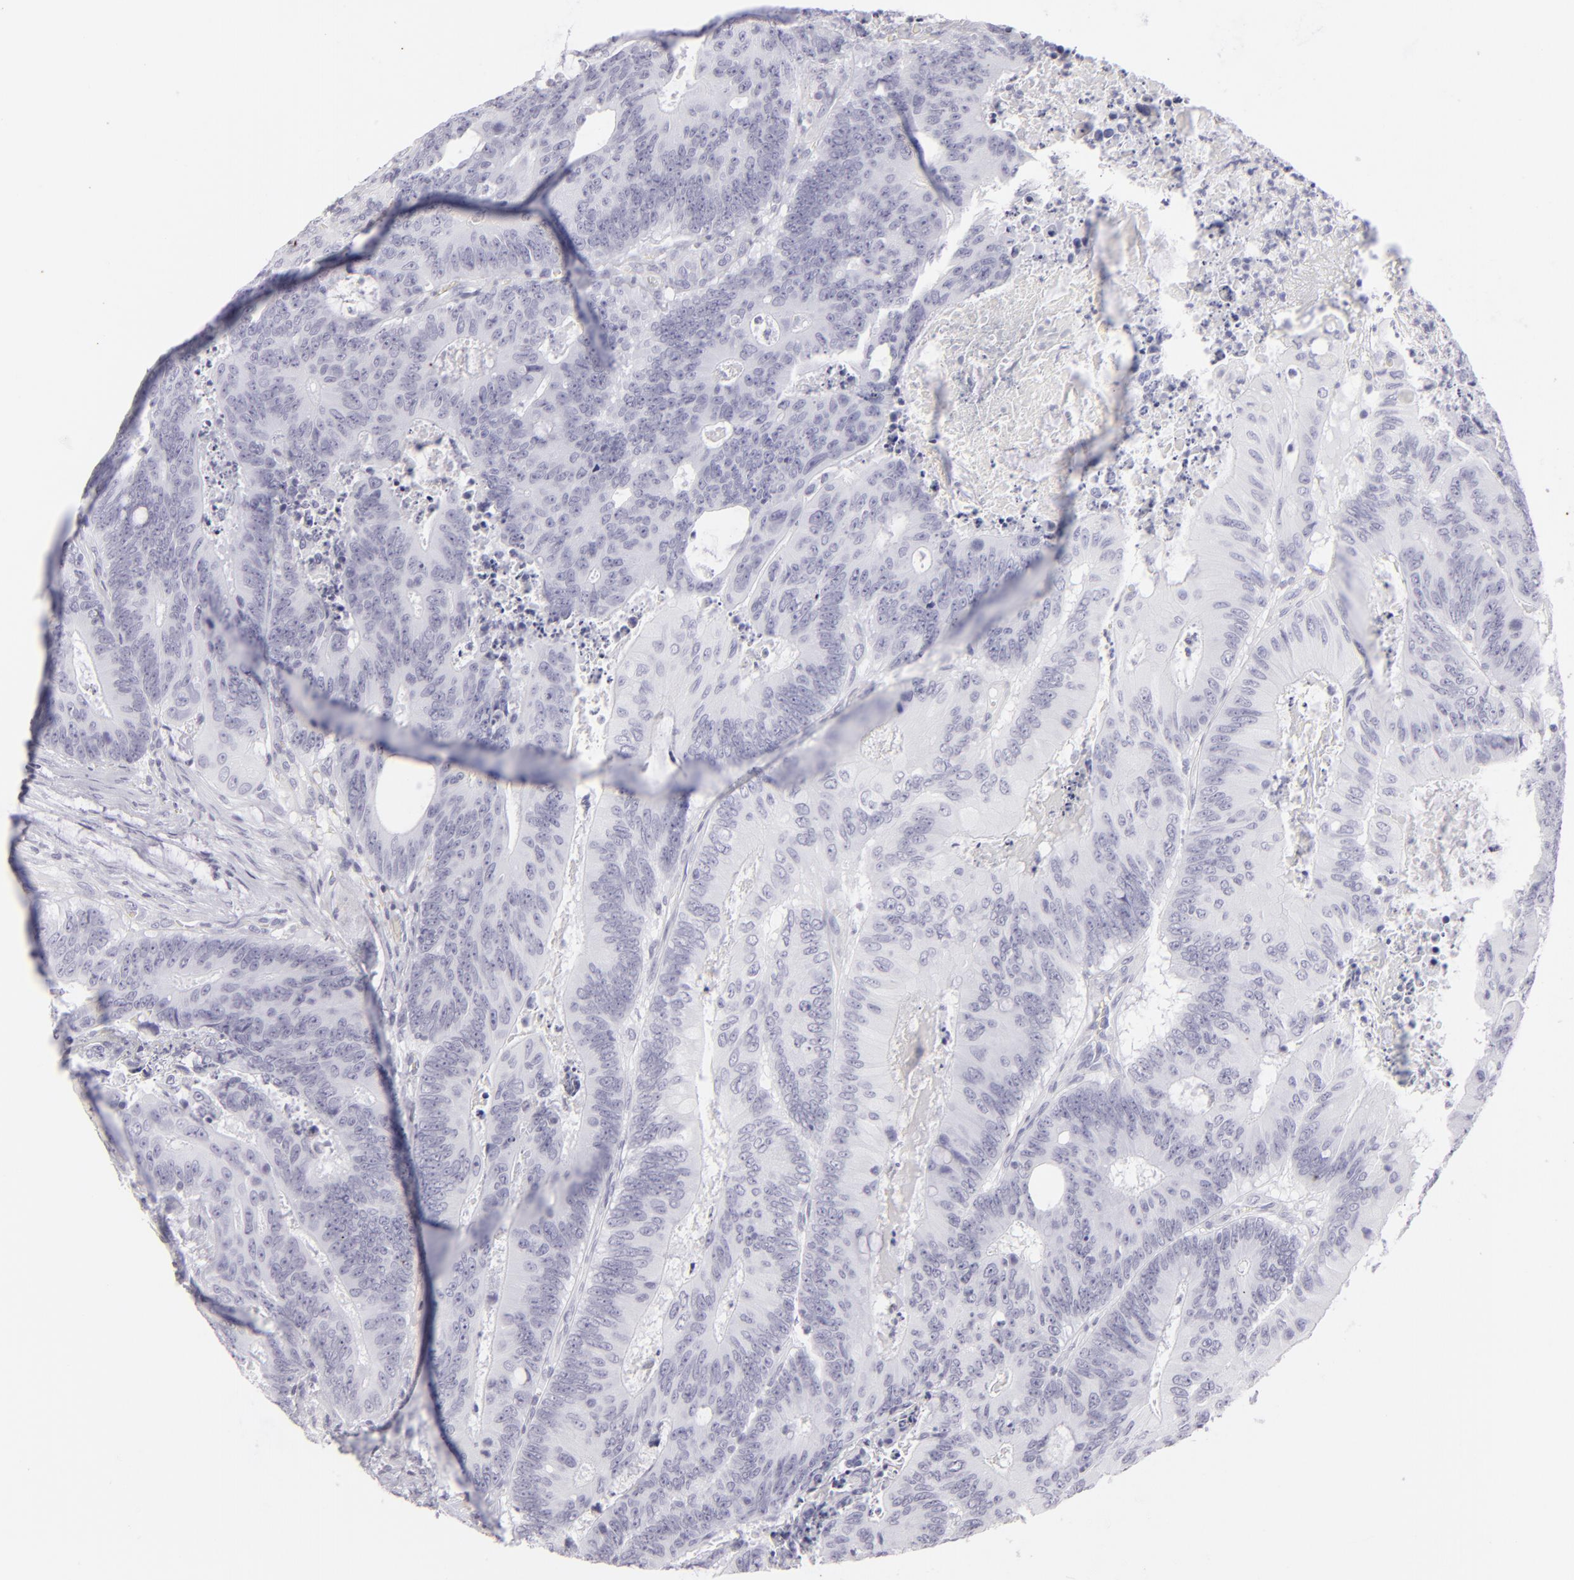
{"staining": {"intensity": "negative", "quantity": "none", "location": "none"}, "tissue": "colorectal cancer", "cell_type": "Tumor cells", "image_type": "cancer", "snomed": [{"axis": "morphology", "description": "Adenocarcinoma, NOS"}, {"axis": "topography", "description": "Colon"}], "caption": "The immunohistochemistry (IHC) histopathology image has no significant staining in tumor cells of colorectal adenocarcinoma tissue.", "gene": "KRT1", "patient": {"sex": "male", "age": 65}}